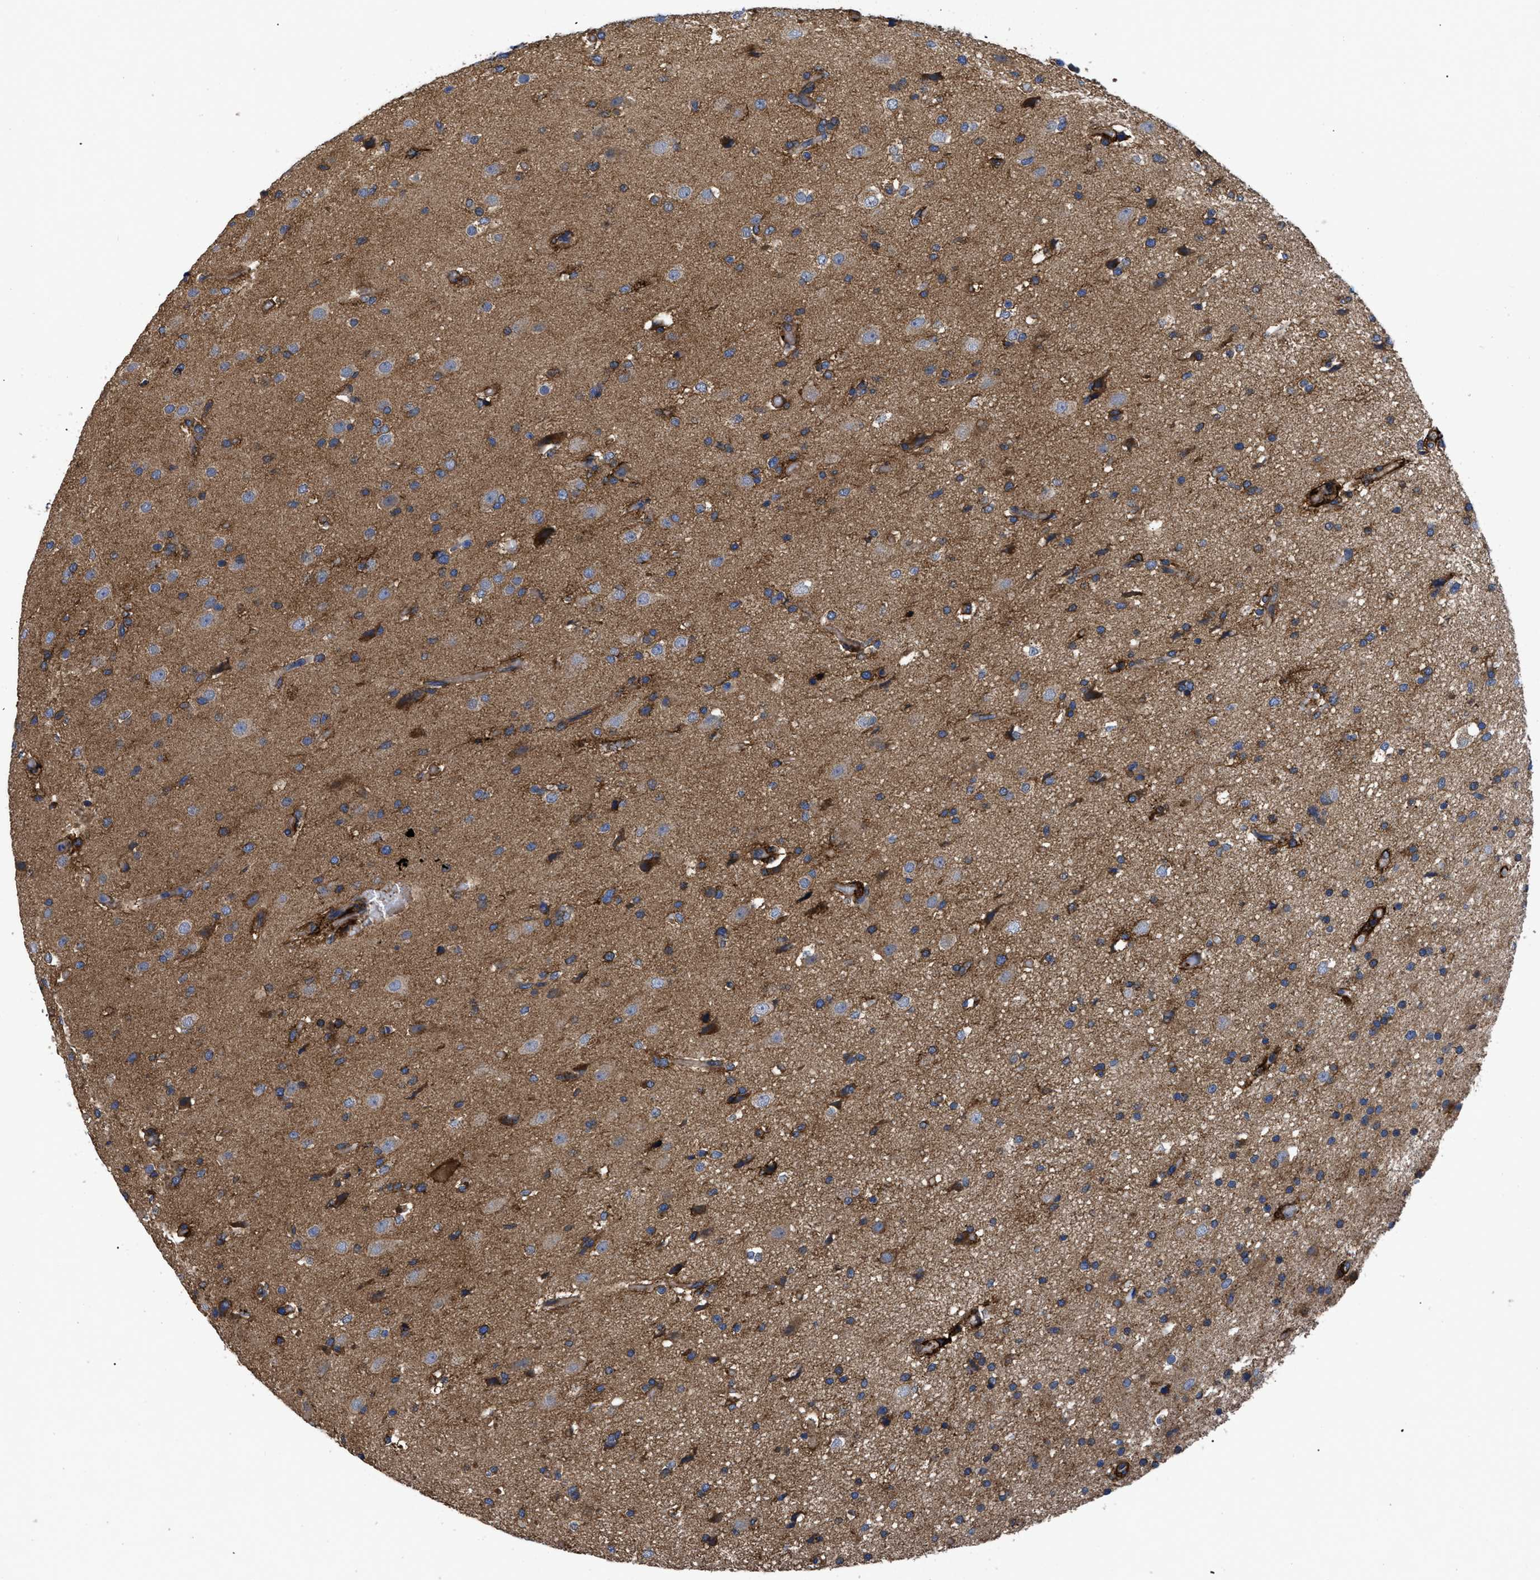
{"staining": {"intensity": "moderate", "quantity": "25%-75%", "location": "cytoplasmic/membranous"}, "tissue": "glioma", "cell_type": "Tumor cells", "image_type": "cancer", "snomed": [{"axis": "morphology", "description": "Glioma, malignant, High grade"}, {"axis": "topography", "description": "Brain"}], "caption": "This histopathology image reveals glioma stained with immunohistochemistry to label a protein in brown. The cytoplasmic/membranous of tumor cells show moderate positivity for the protein. Nuclei are counter-stained blue.", "gene": "NT5E", "patient": {"sex": "male", "age": 33}}